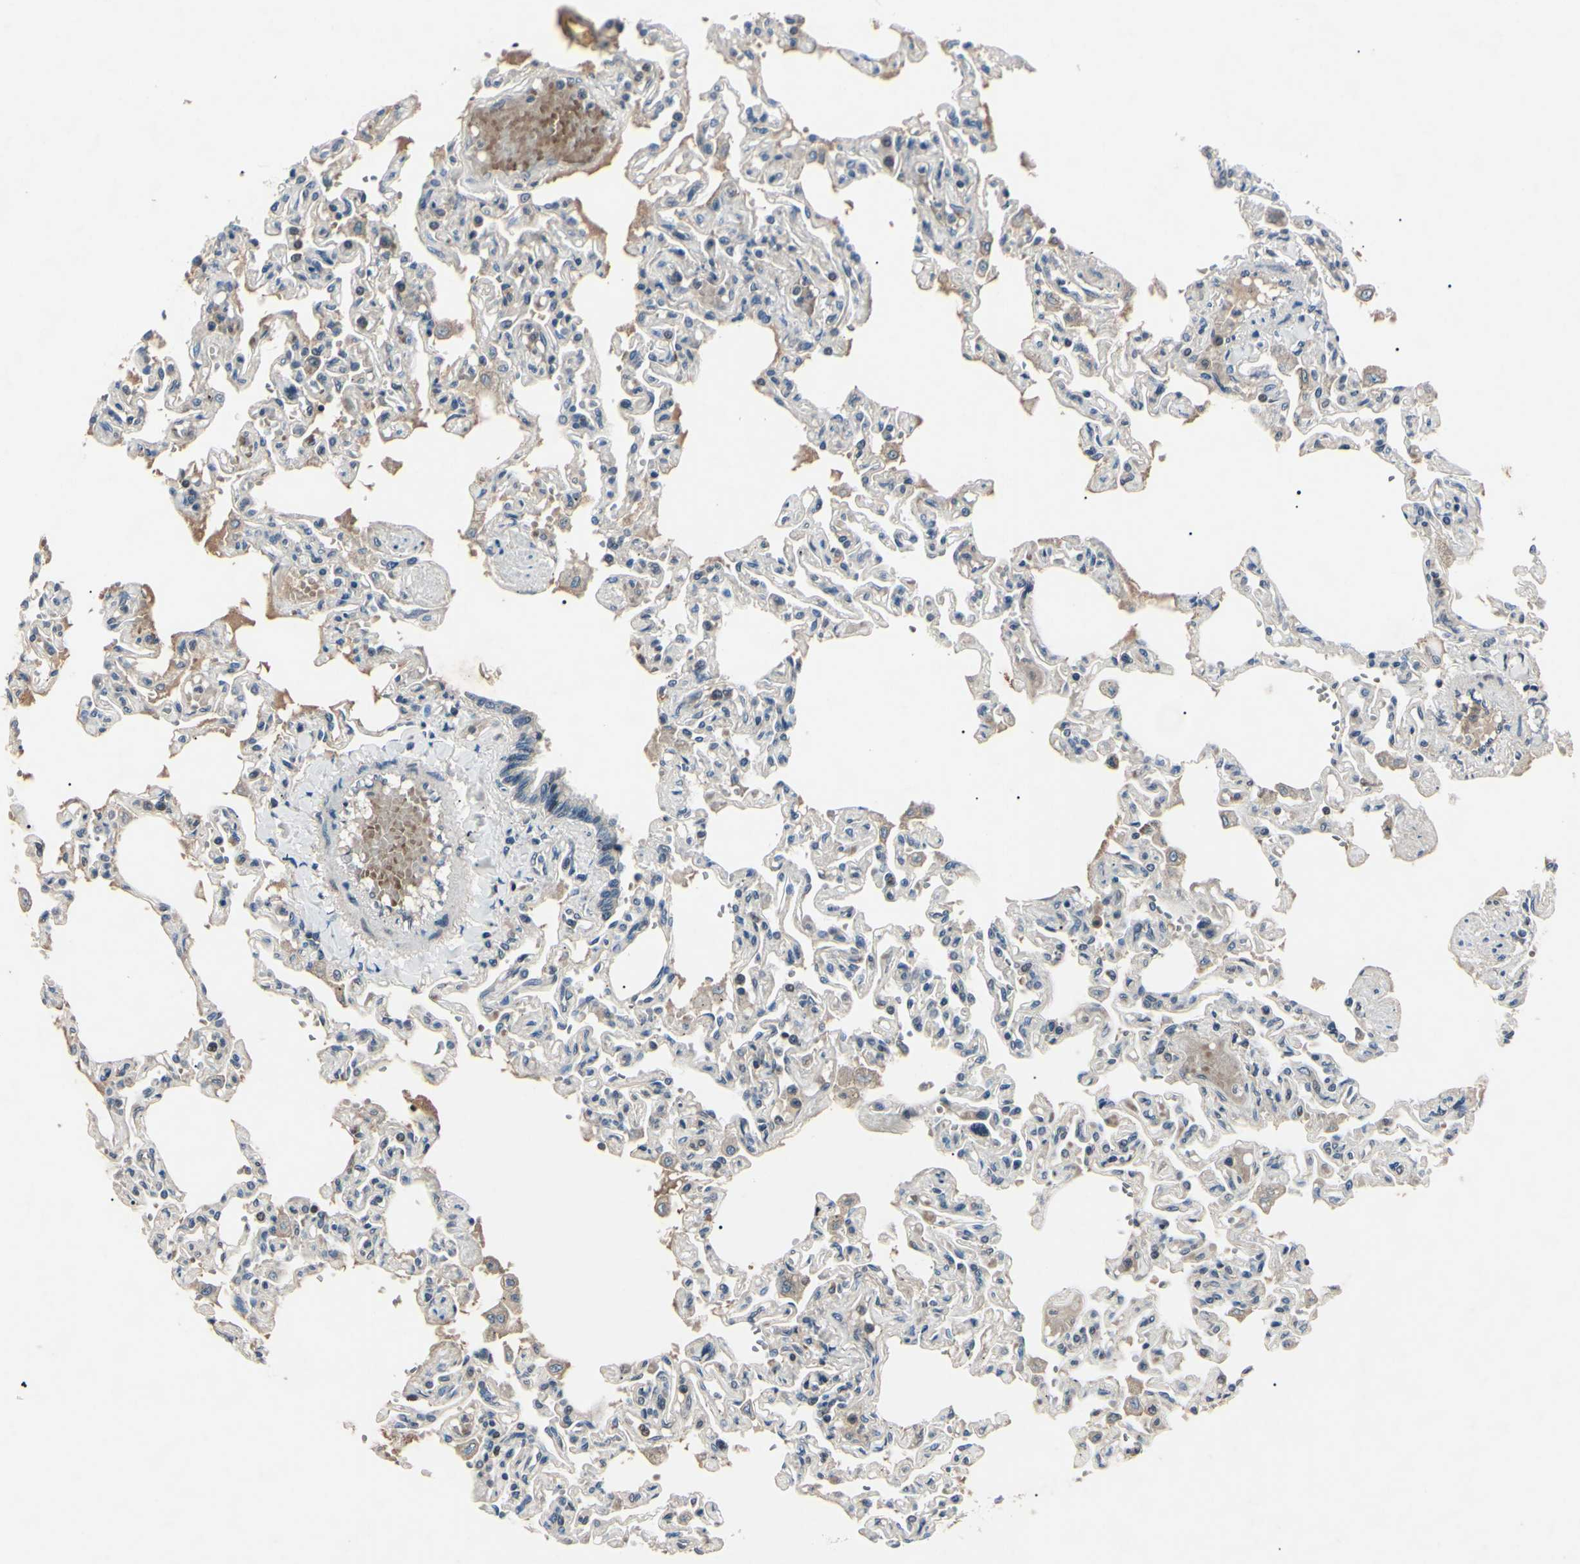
{"staining": {"intensity": "moderate", "quantity": "<25%", "location": "cytoplasmic/membranous"}, "tissue": "lung", "cell_type": "Alveolar cells", "image_type": "normal", "snomed": [{"axis": "morphology", "description": "Normal tissue, NOS"}, {"axis": "topography", "description": "Lung"}], "caption": "Immunohistochemistry of unremarkable lung demonstrates low levels of moderate cytoplasmic/membranous staining in about <25% of alveolar cells. Ihc stains the protein of interest in brown and the nuclei are stained blue.", "gene": "AEBP1", "patient": {"sex": "male", "age": 21}}